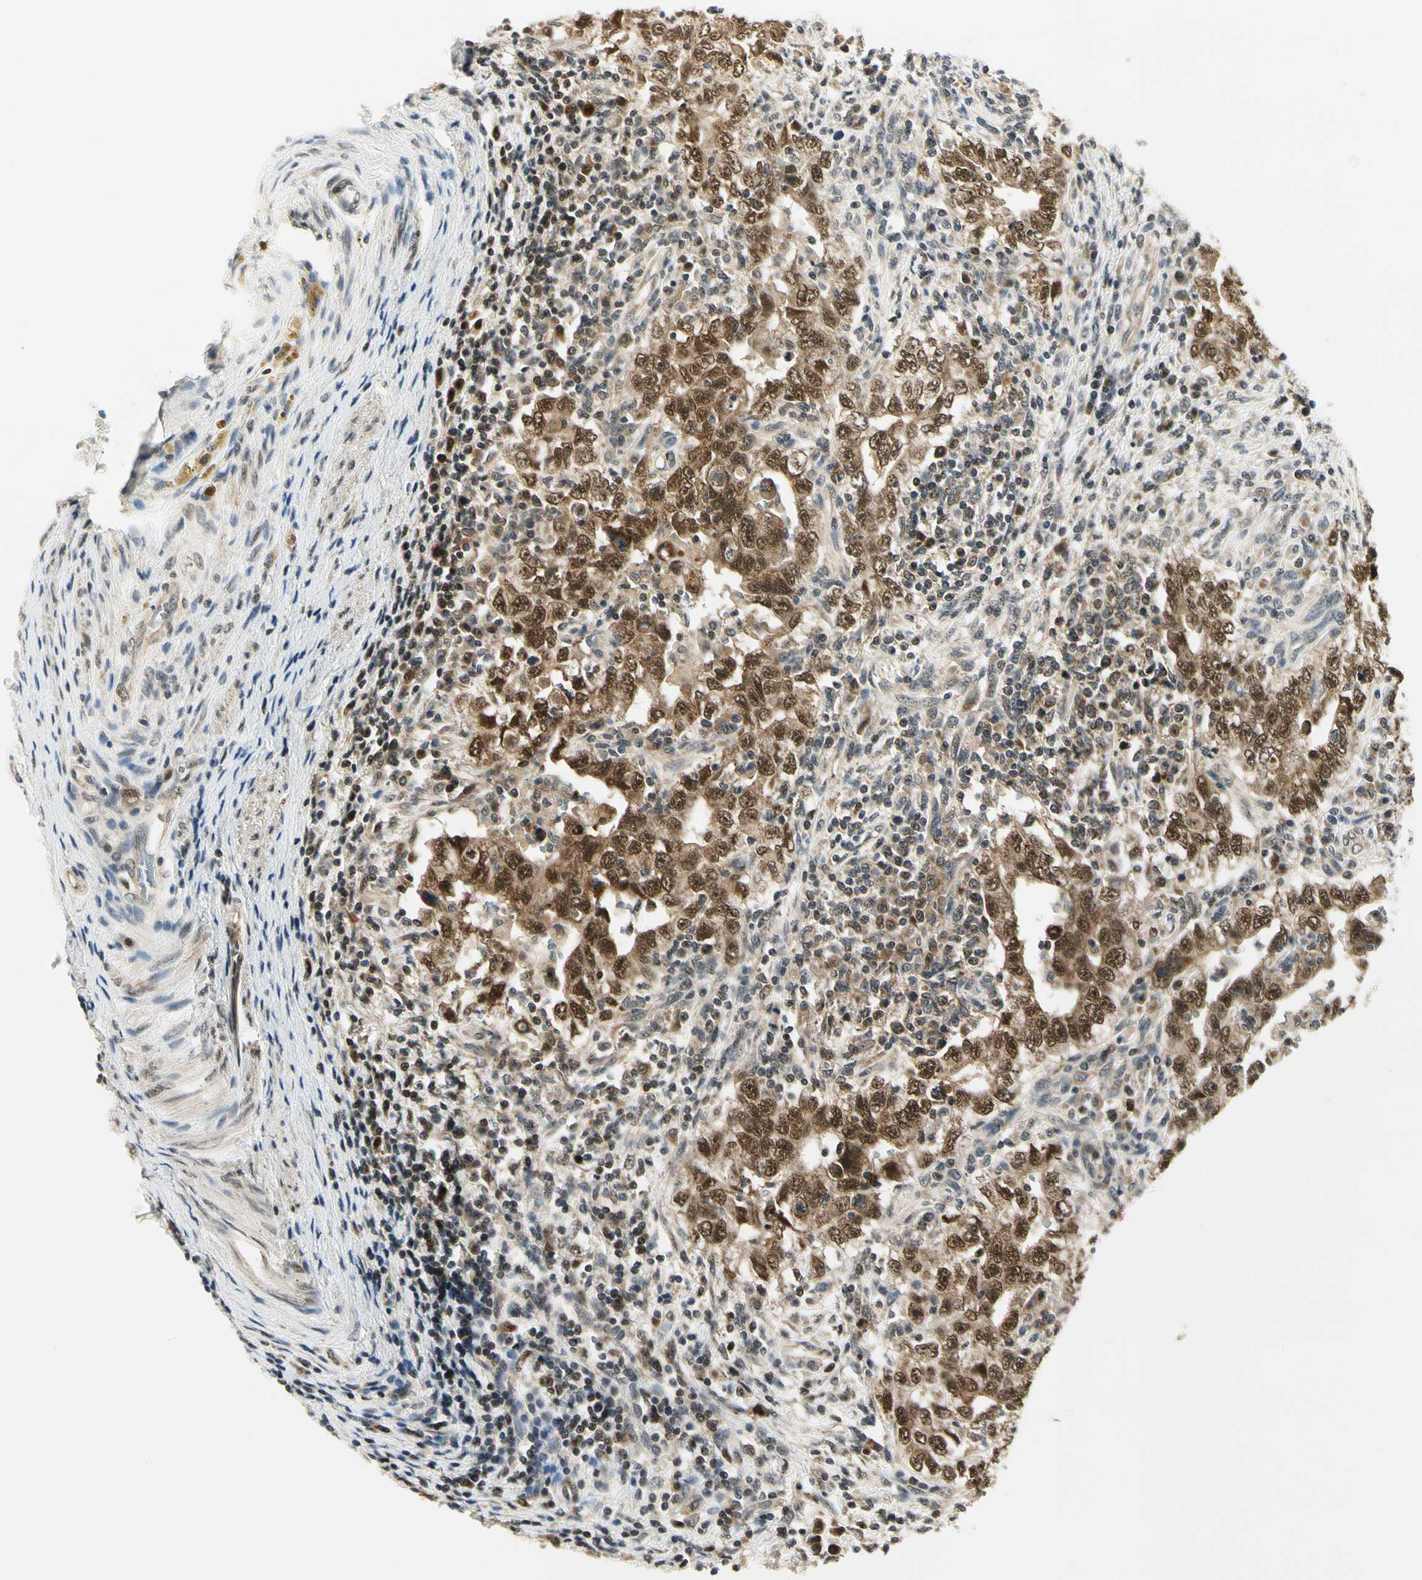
{"staining": {"intensity": "strong", "quantity": ">75%", "location": "cytoplasmic/membranous"}, "tissue": "testis cancer", "cell_type": "Tumor cells", "image_type": "cancer", "snomed": [{"axis": "morphology", "description": "Carcinoma, Embryonal, NOS"}, {"axis": "topography", "description": "Testis"}], "caption": "Strong cytoplasmic/membranous expression is appreciated in about >75% of tumor cells in testis cancer.", "gene": "PDK2", "patient": {"sex": "male", "age": 26}}